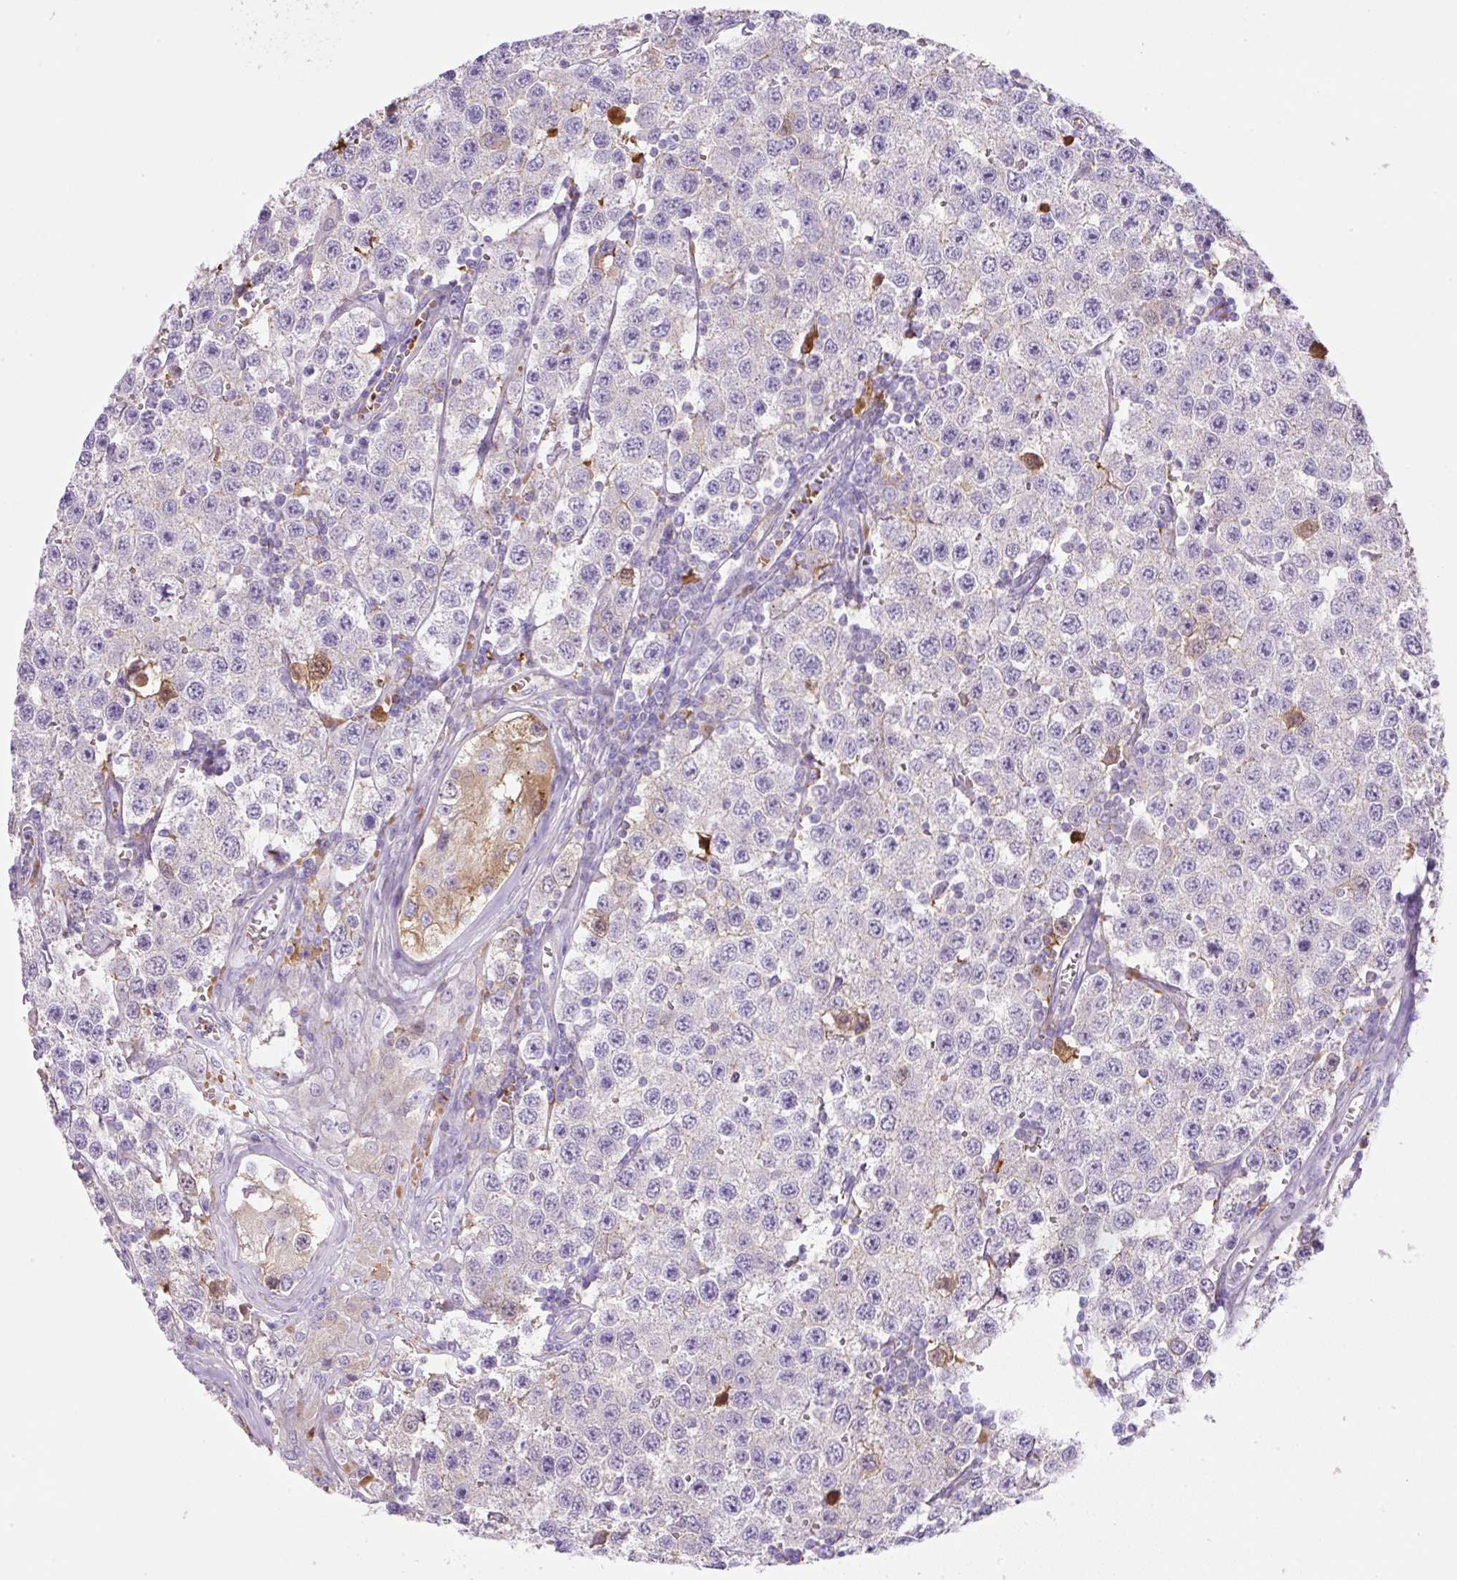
{"staining": {"intensity": "negative", "quantity": "none", "location": "none"}, "tissue": "testis cancer", "cell_type": "Tumor cells", "image_type": "cancer", "snomed": [{"axis": "morphology", "description": "Seminoma, NOS"}, {"axis": "topography", "description": "Testis"}], "caption": "Protein analysis of seminoma (testis) displays no significant staining in tumor cells. The staining is performed using DAB brown chromogen with nuclei counter-stained in using hematoxylin.", "gene": "TDRD15", "patient": {"sex": "male", "age": 34}}